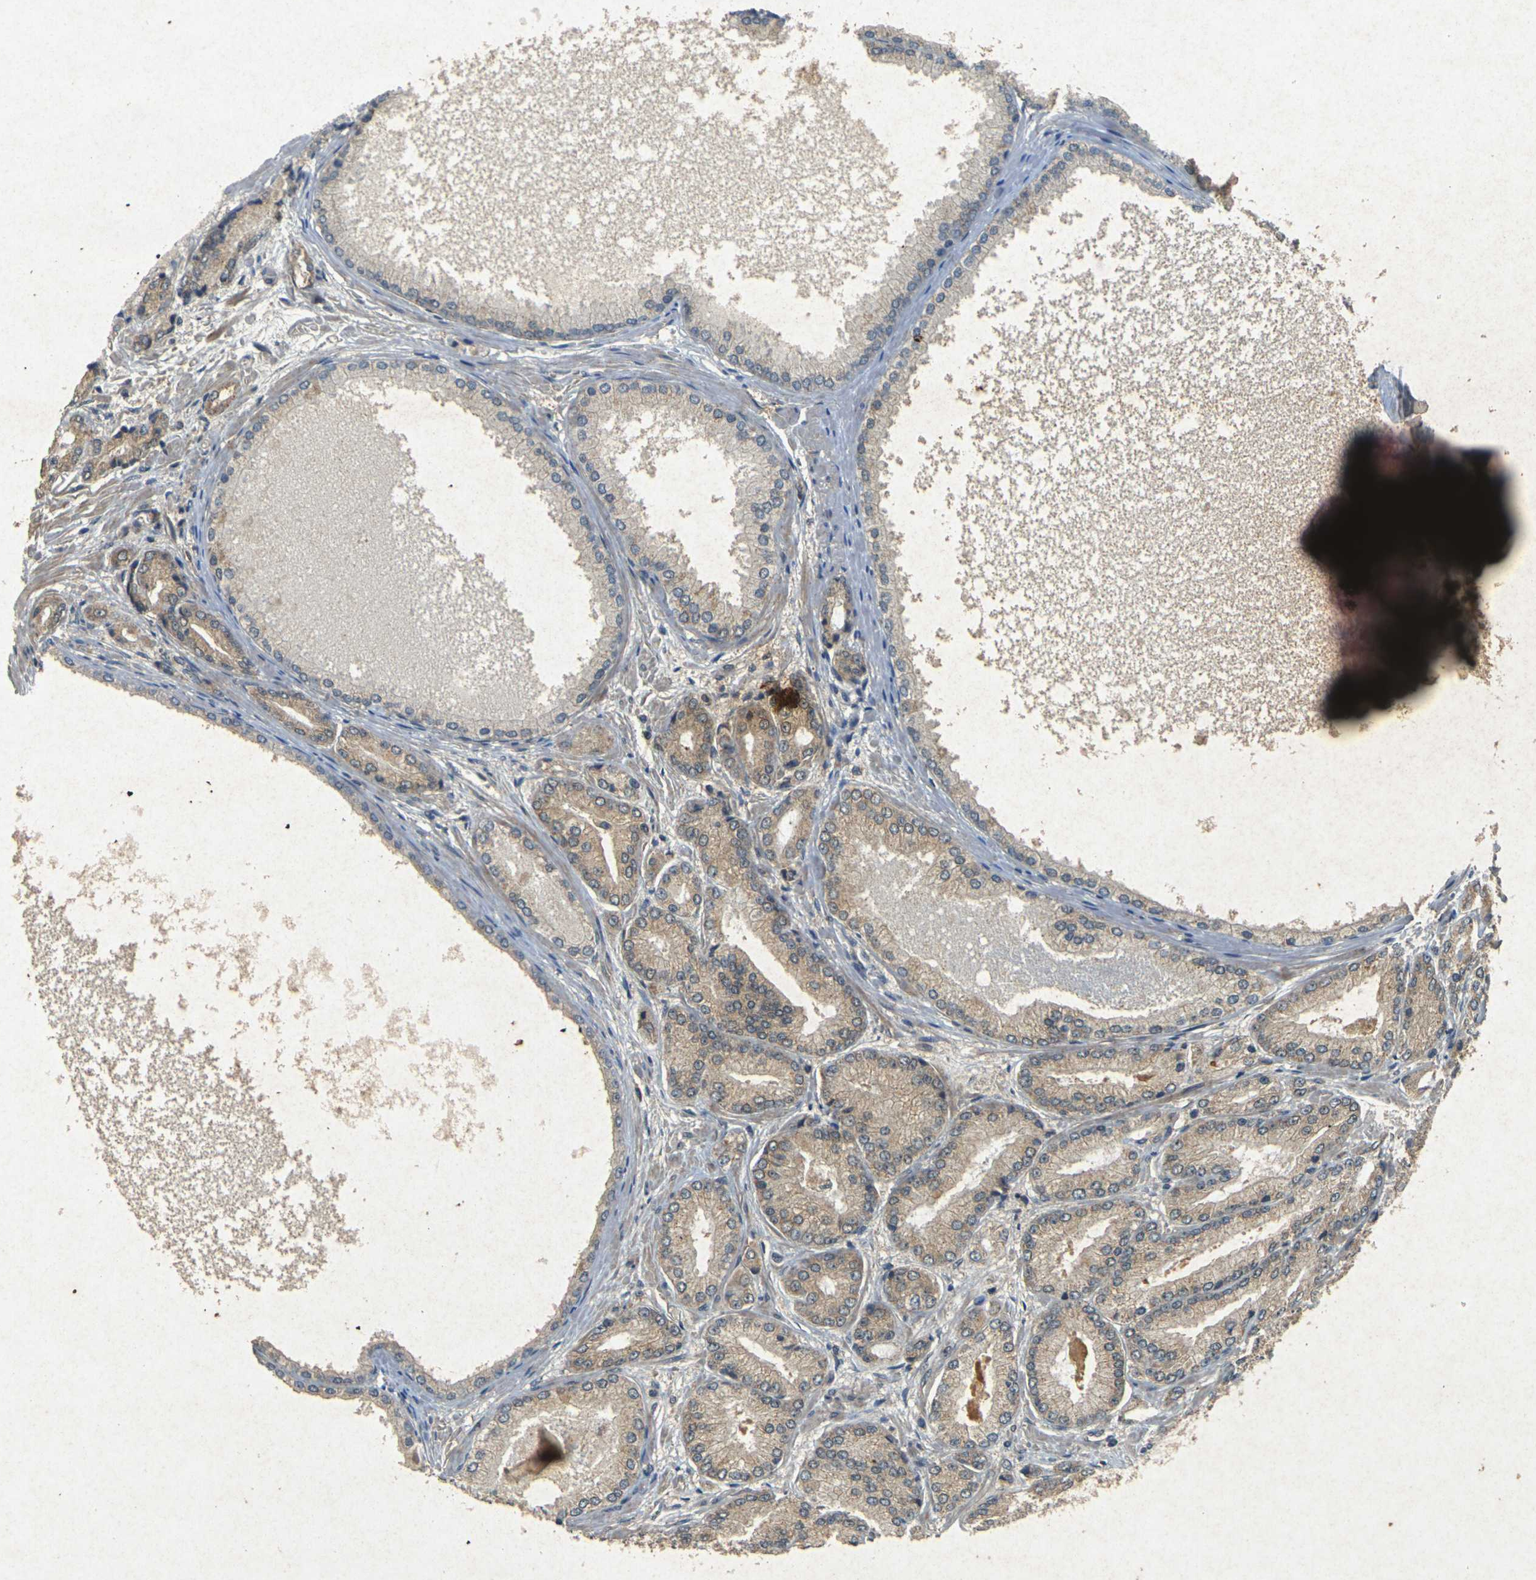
{"staining": {"intensity": "weak", "quantity": ">75%", "location": "cytoplasmic/membranous"}, "tissue": "prostate cancer", "cell_type": "Tumor cells", "image_type": "cancer", "snomed": [{"axis": "morphology", "description": "Adenocarcinoma, High grade"}, {"axis": "topography", "description": "Prostate"}], "caption": "DAB (3,3'-diaminobenzidine) immunohistochemical staining of prostate adenocarcinoma (high-grade) reveals weak cytoplasmic/membranous protein staining in about >75% of tumor cells.", "gene": "ERN1", "patient": {"sex": "male", "age": 59}}